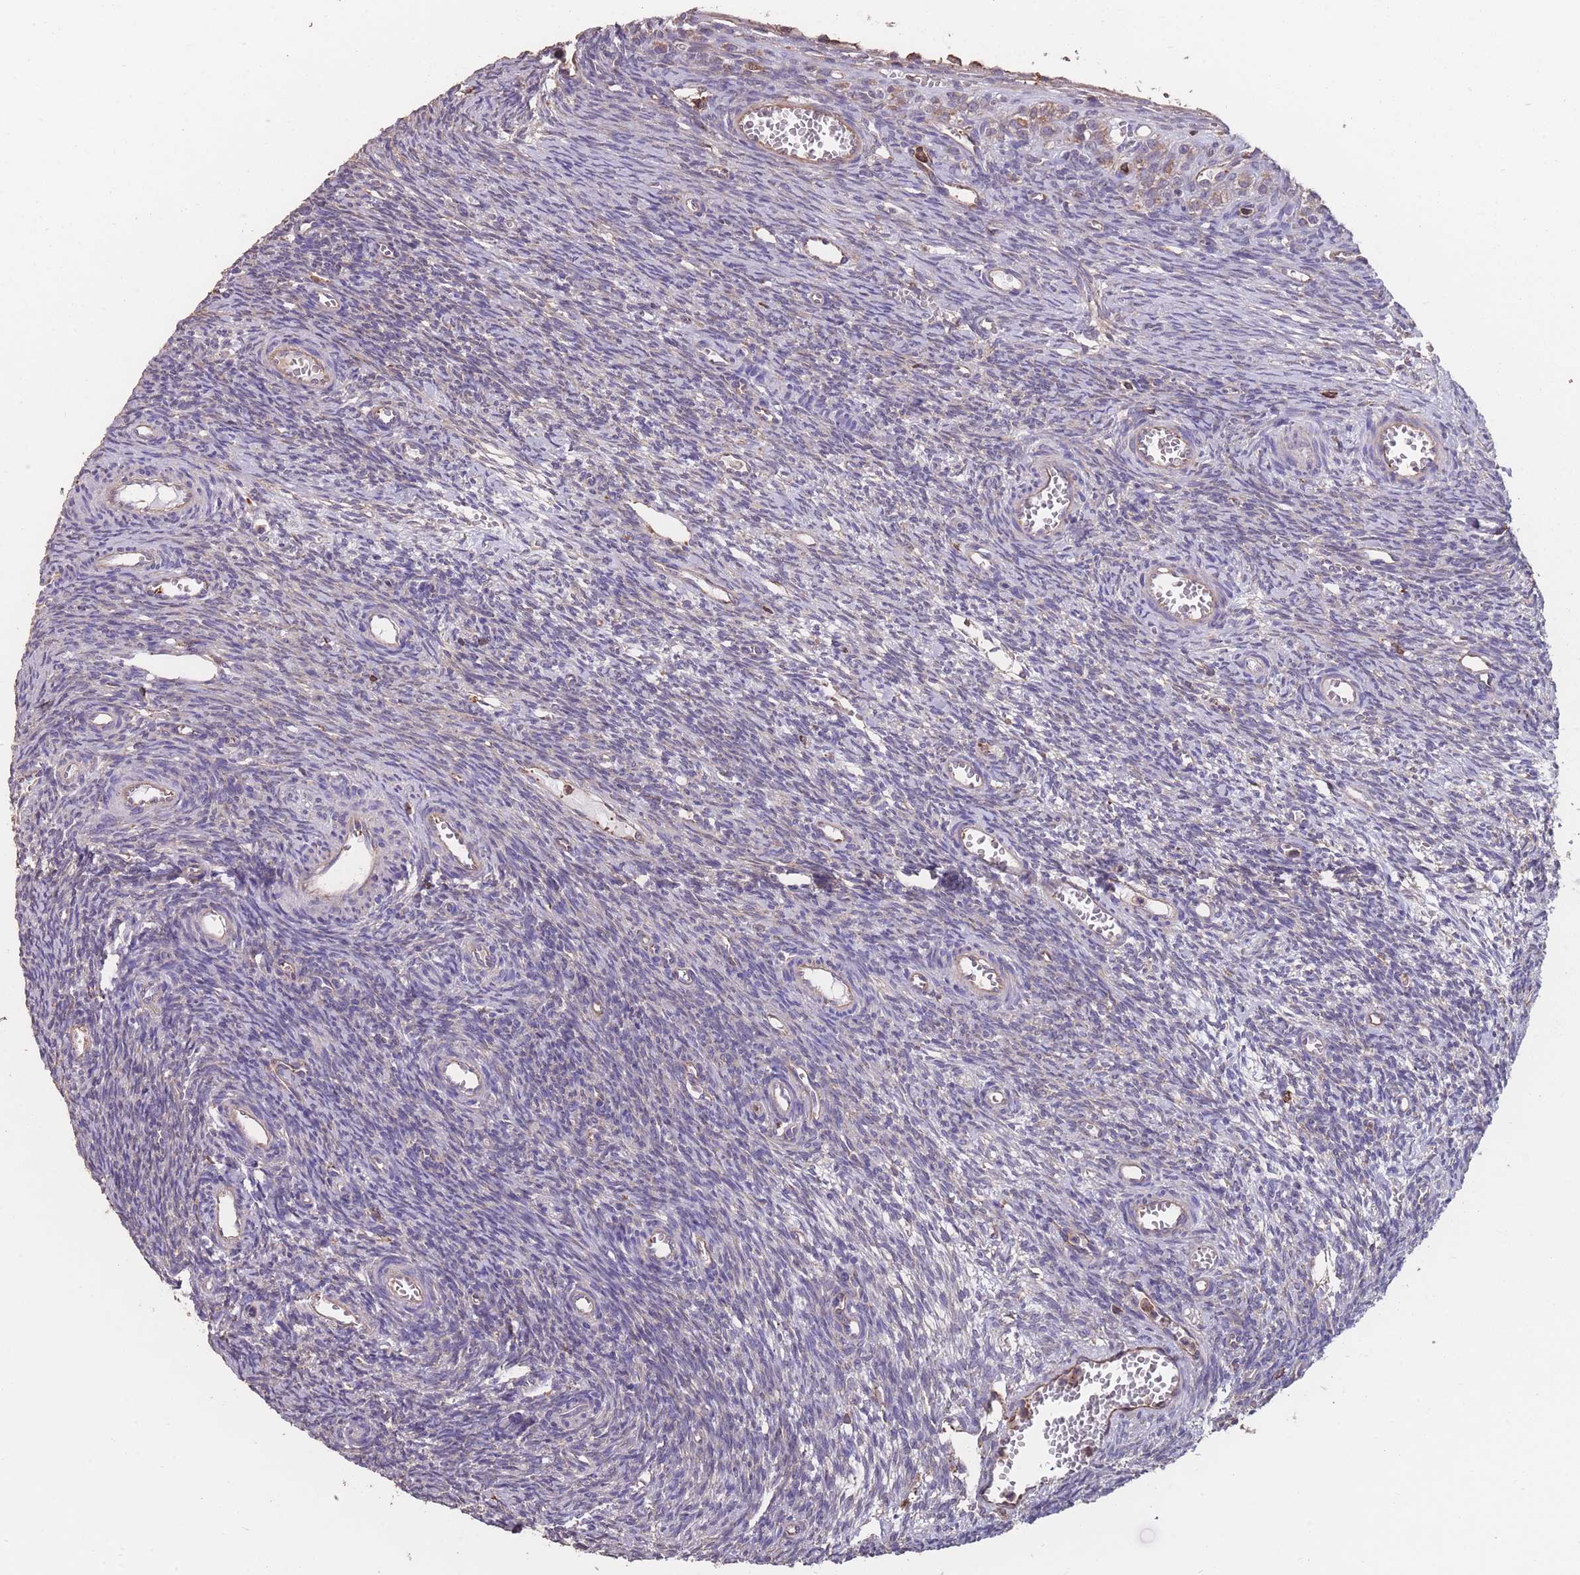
{"staining": {"intensity": "negative", "quantity": "none", "location": "none"}, "tissue": "ovary", "cell_type": "Ovarian stroma cells", "image_type": "normal", "snomed": [{"axis": "morphology", "description": "Normal tissue, NOS"}, {"axis": "topography", "description": "Ovary"}], "caption": "This is an immunohistochemistry (IHC) histopathology image of normal human ovary. There is no positivity in ovarian stroma cells.", "gene": "NUDT21", "patient": {"sex": "female", "age": 39}}